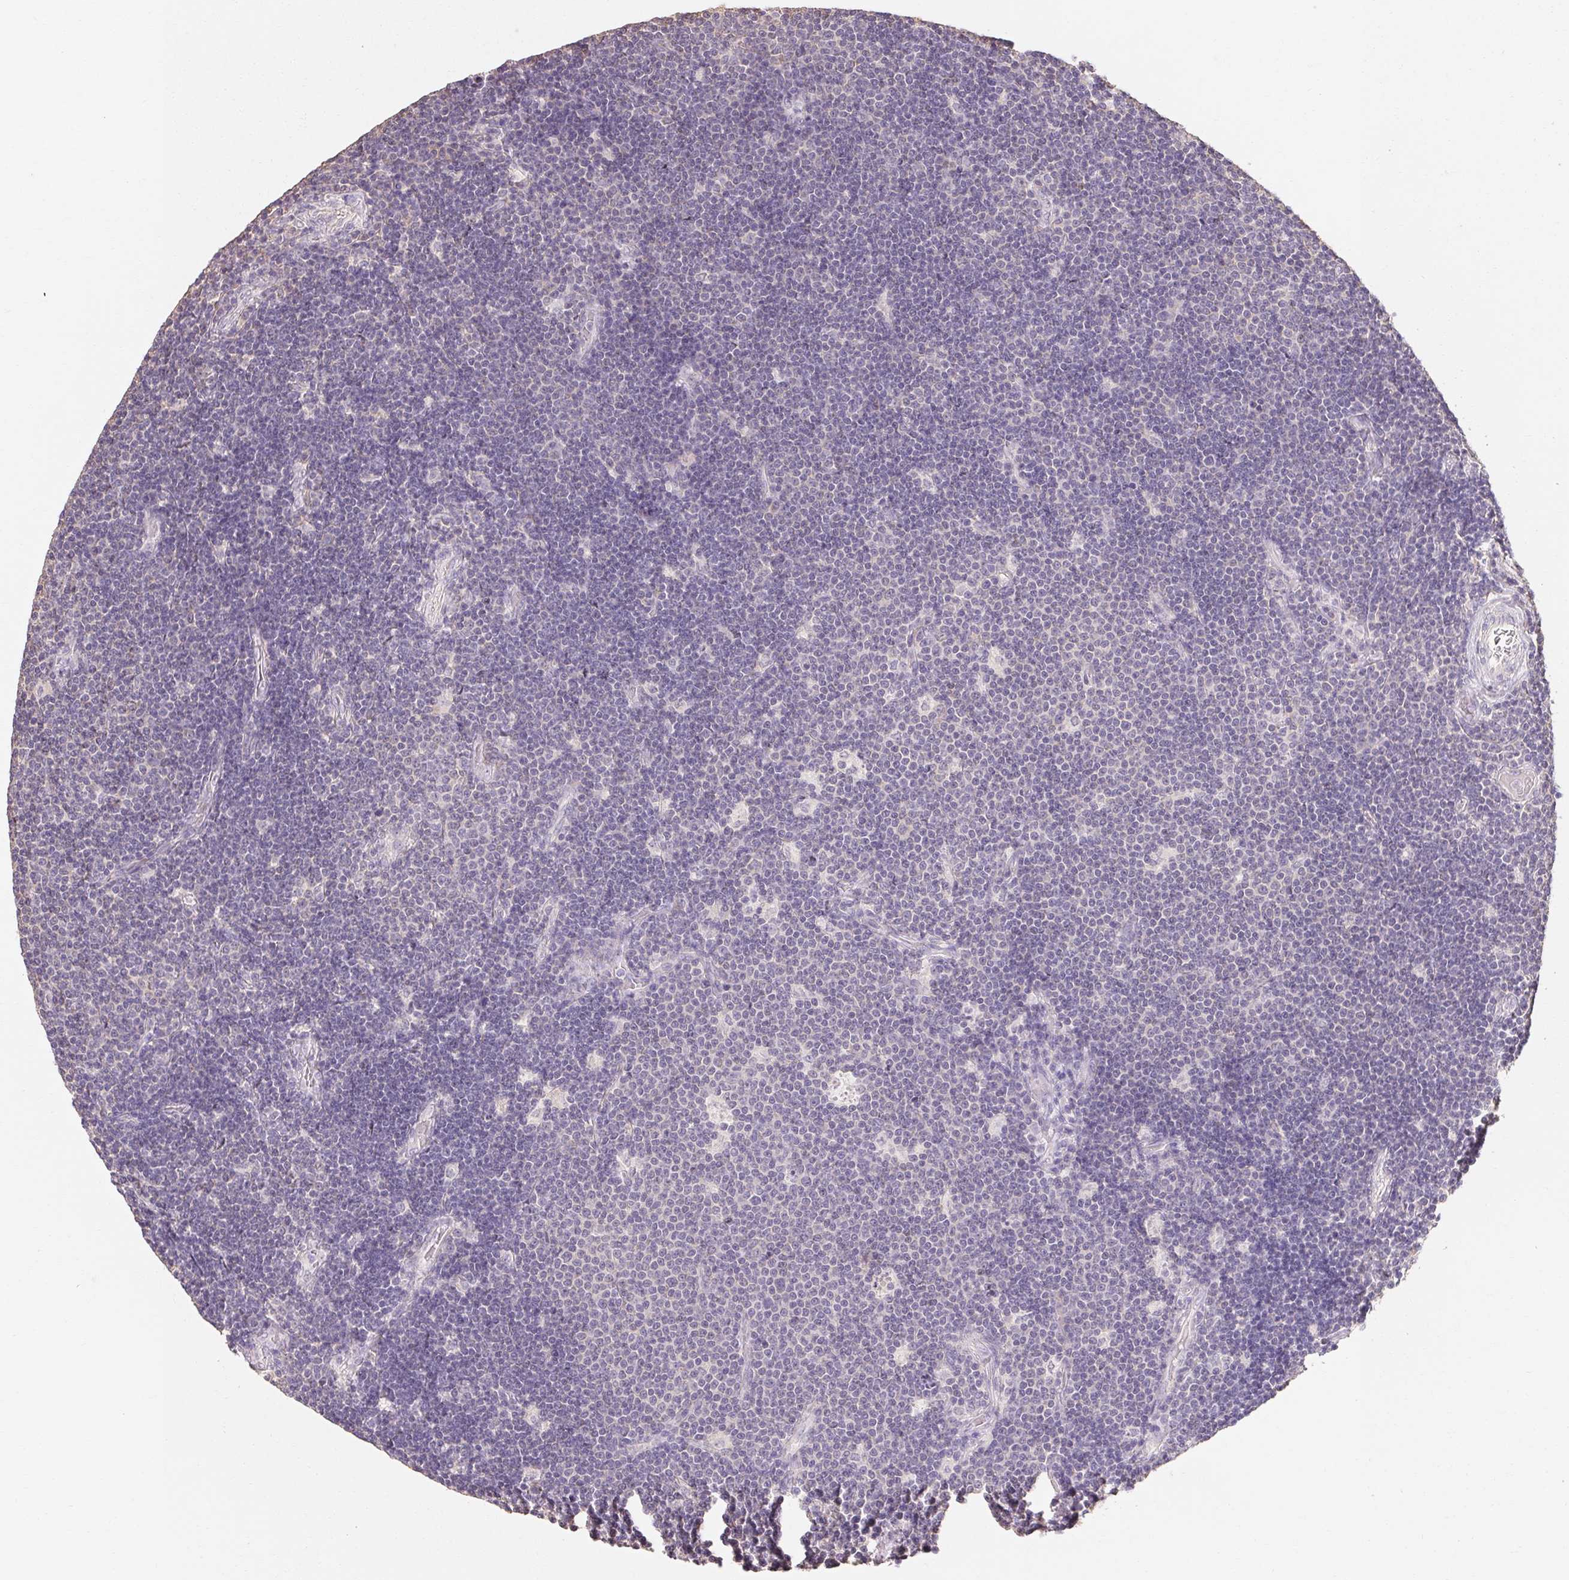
{"staining": {"intensity": "negative", "quantity": "none", "location": "none"}, "tissue": "lymphoma", "cell_type": "Tumor cells", "image_type": "cancer", "snomed": [{"axis": "morphology", "description": "Malignant lymphoma, non-Hodgkin's type, Low grade"}, {"axis": "topography", "description": "Brain"}], "caption": "The immunohistochemistry (IHC) micrograph has no significant staining in tumor cells of malignant lymphoma, non-Hodgkin's type (low-grade) tissue.", "gene": "MAP7D2", "patient": {"sex": "female", "age": 66}}